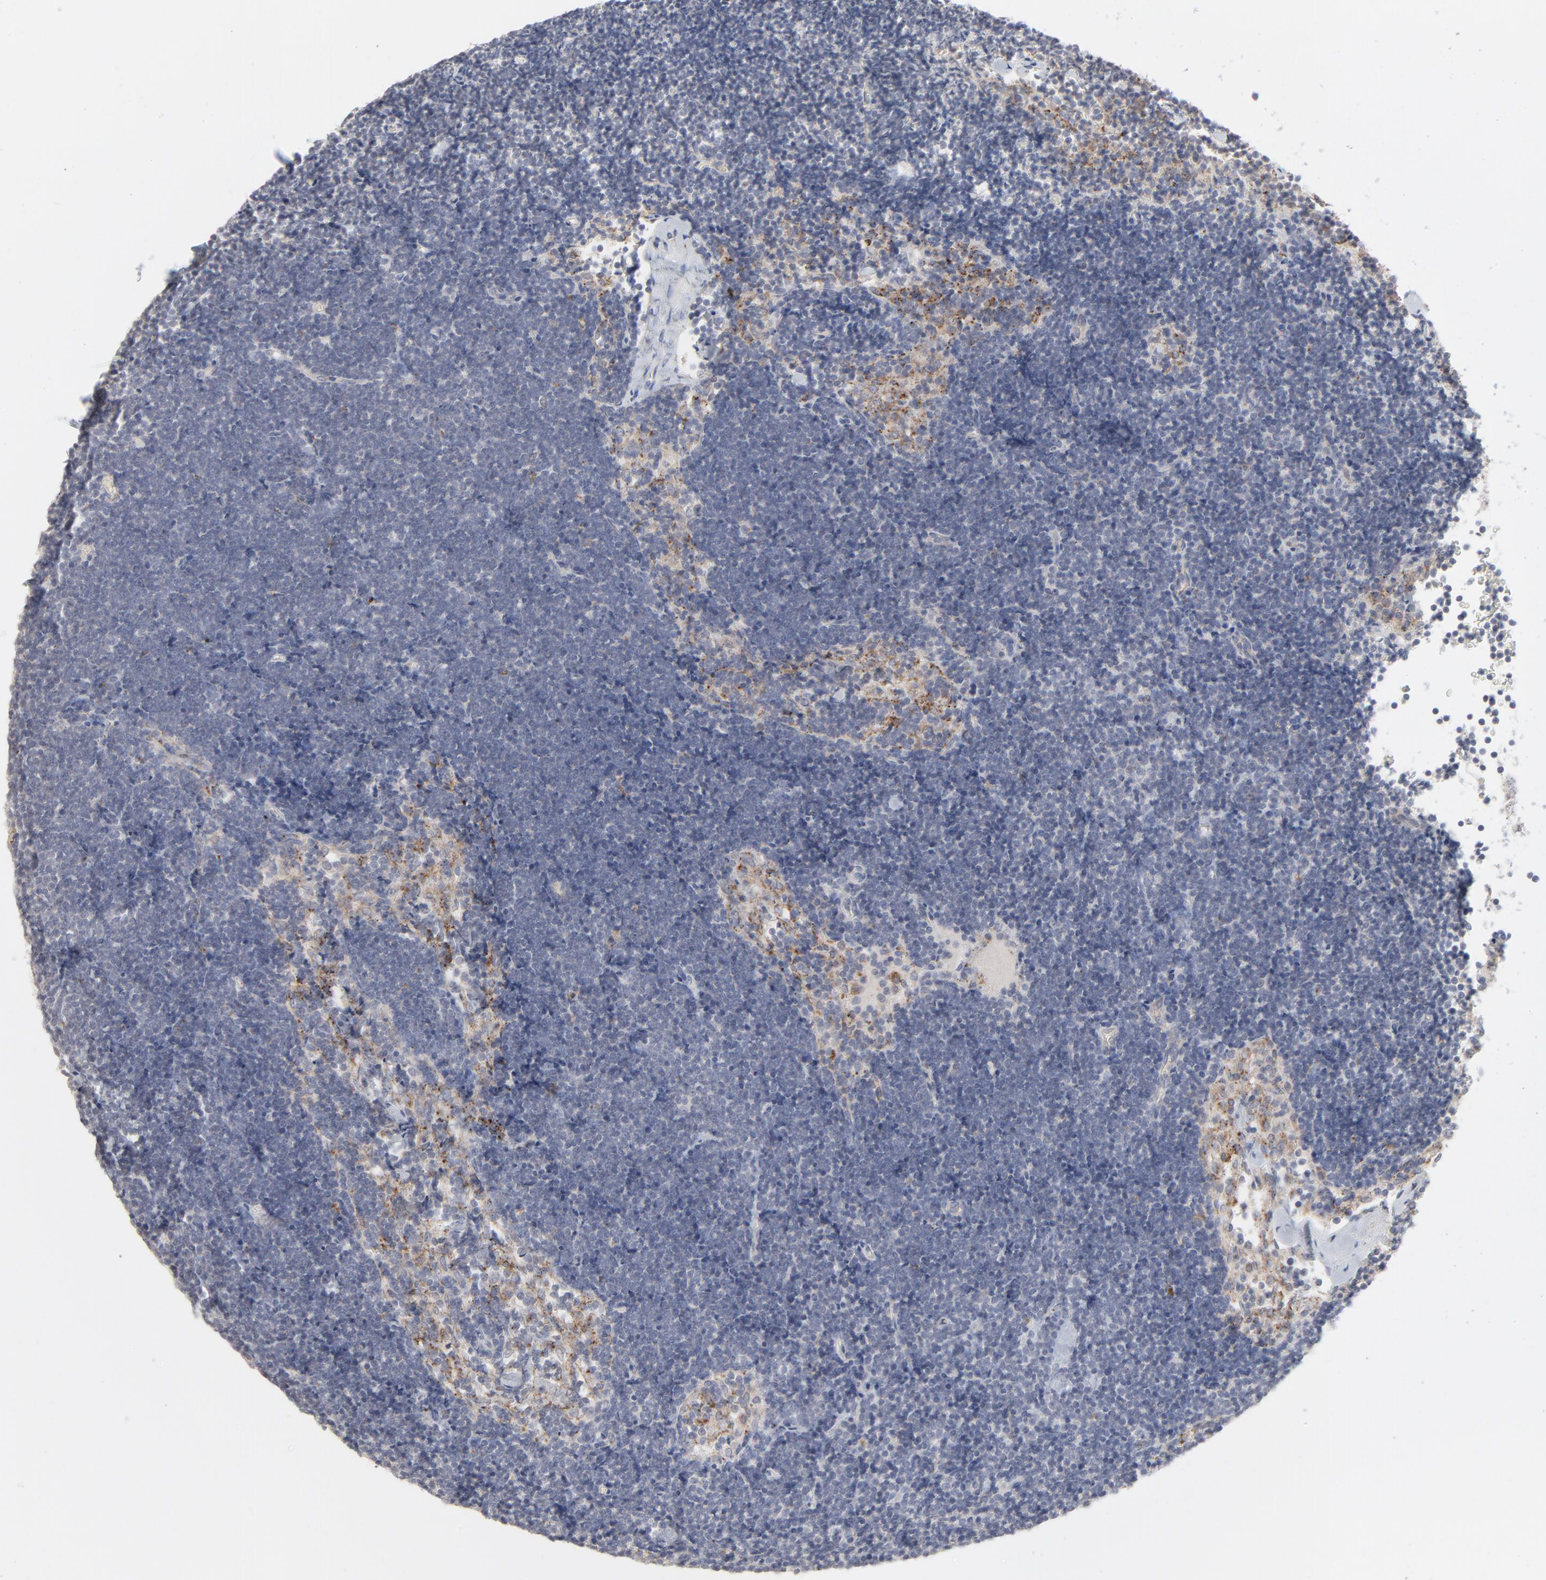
{"staining": {"intensity": "negative", "quantity": "none", "location": "none"}, "tissue": "lymph node", "cell_type": "Non-germinal center cells", "image_type": "normal", "snomed": [{"axis": "morphology", "description": "Normal tissue, NOS"}, {"axis": "topography", "description": "Lymph node"}], "caption": "IHC histopathology image of normal lymph node: human lymph node stained with DAB (3,3'-diaminobenzidine) exhibits no significant protein positivity in non-germinal center cells.", "gene": "POMT2", "patient": {"sex": "male", "age": 63}}